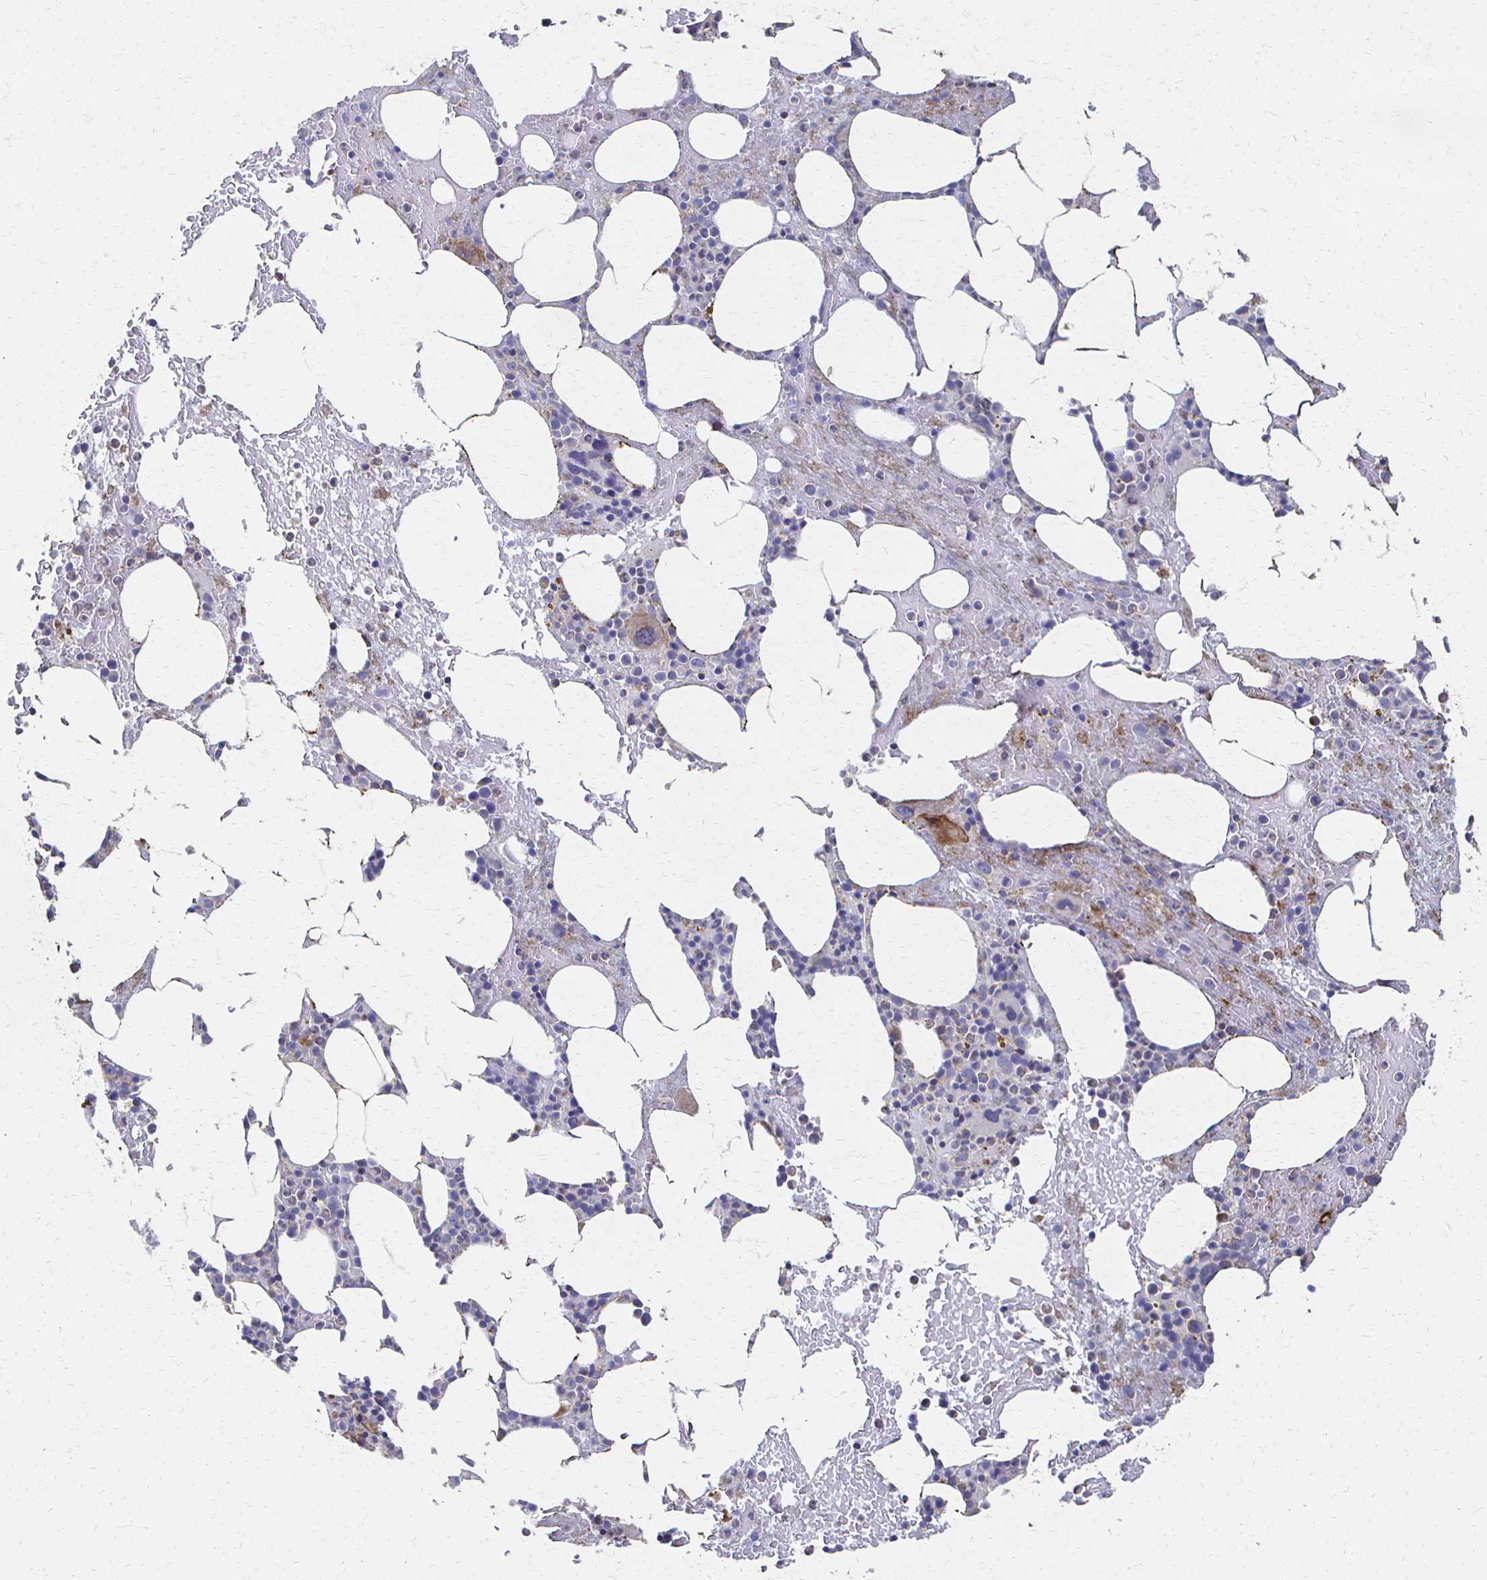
{"staining": {"intensity": "moderate", "quantity": "<25%", "location": "cytoplasmic/membranous"}, "tissue": "bone marrow", "cell_type": "Hematopoietic cells", "image_type": "normal", "snomed": [{"axis": "morphology", "description": "Normal tissue, NOS"}, {"axis": "topography", "description": "Bone marrow"}], "caption": "Moderate cytoplasmic/membranous expression is seen in approximately <25% of hematopoietic cells in normal bone marrow. Immunohistochemistry (ihc) stains the protein in brown and the nuclei are stained blue.", "gene": "CX3CR1", "patient": {"sex": "female", "age": 62}}